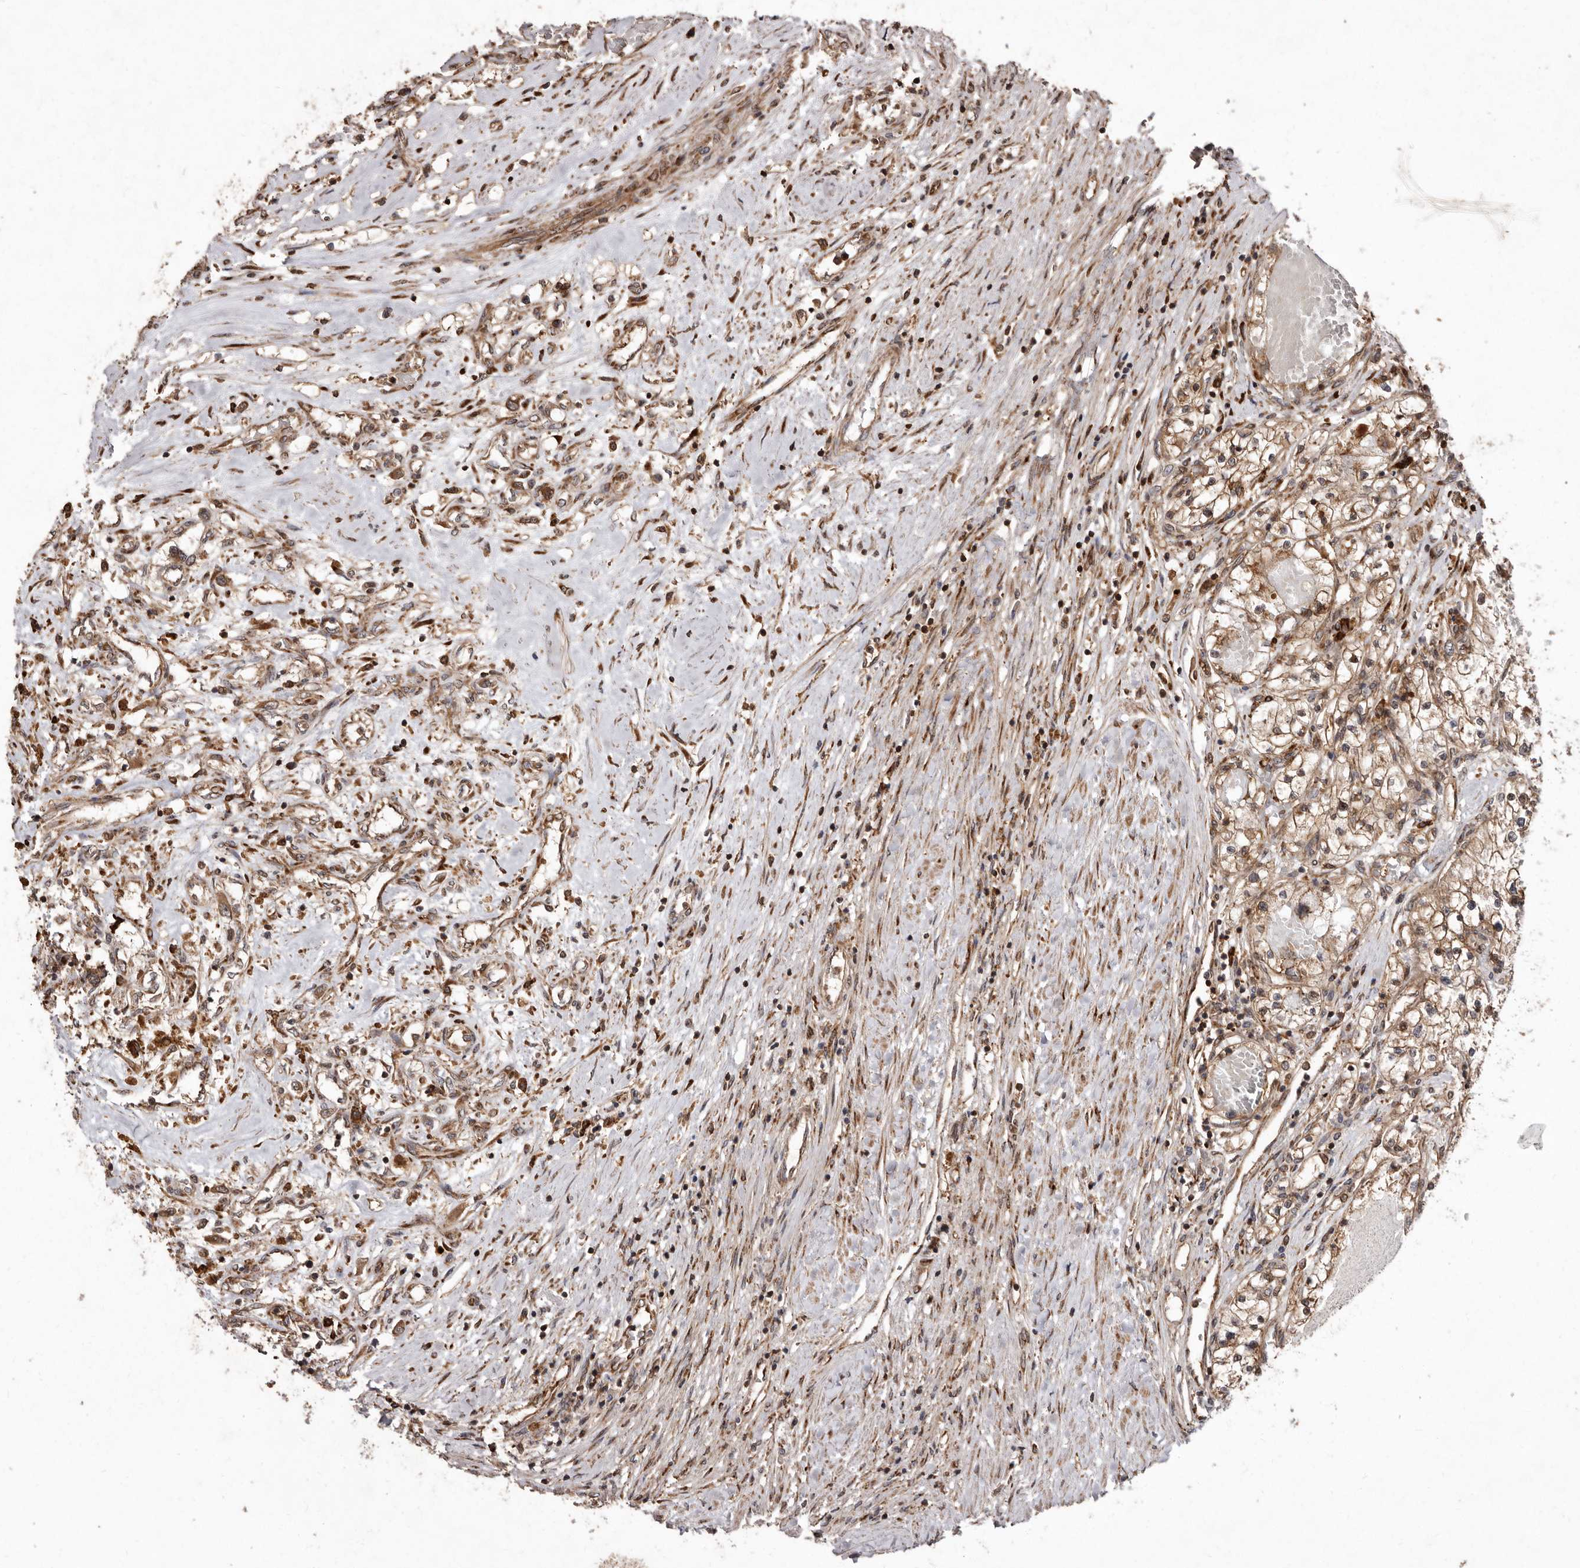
{"staining": {"intensity": "moderate", "quantity": ">75%", "location": "cytoplasmic/membranous"}, "tissue": "renal cancer", "cell_type": "Tumor cells", "image_type": "cancer", "snomed": [{"axis": "morphology", "description": "Normal tissue, NOS"}, {"axis": "morphology", "description": "Adenocarcinoma, NOS"}, {"axis": "topography", "description": "Kidney"}], "caption": "DAB immunohistochemical staining of human renal cancer shows moderate cytoplasmic/membranous protein expression in about >75% of tumor cells.", "gene": "FLAD1", "patient": {"sex": "male", "age": 68}}